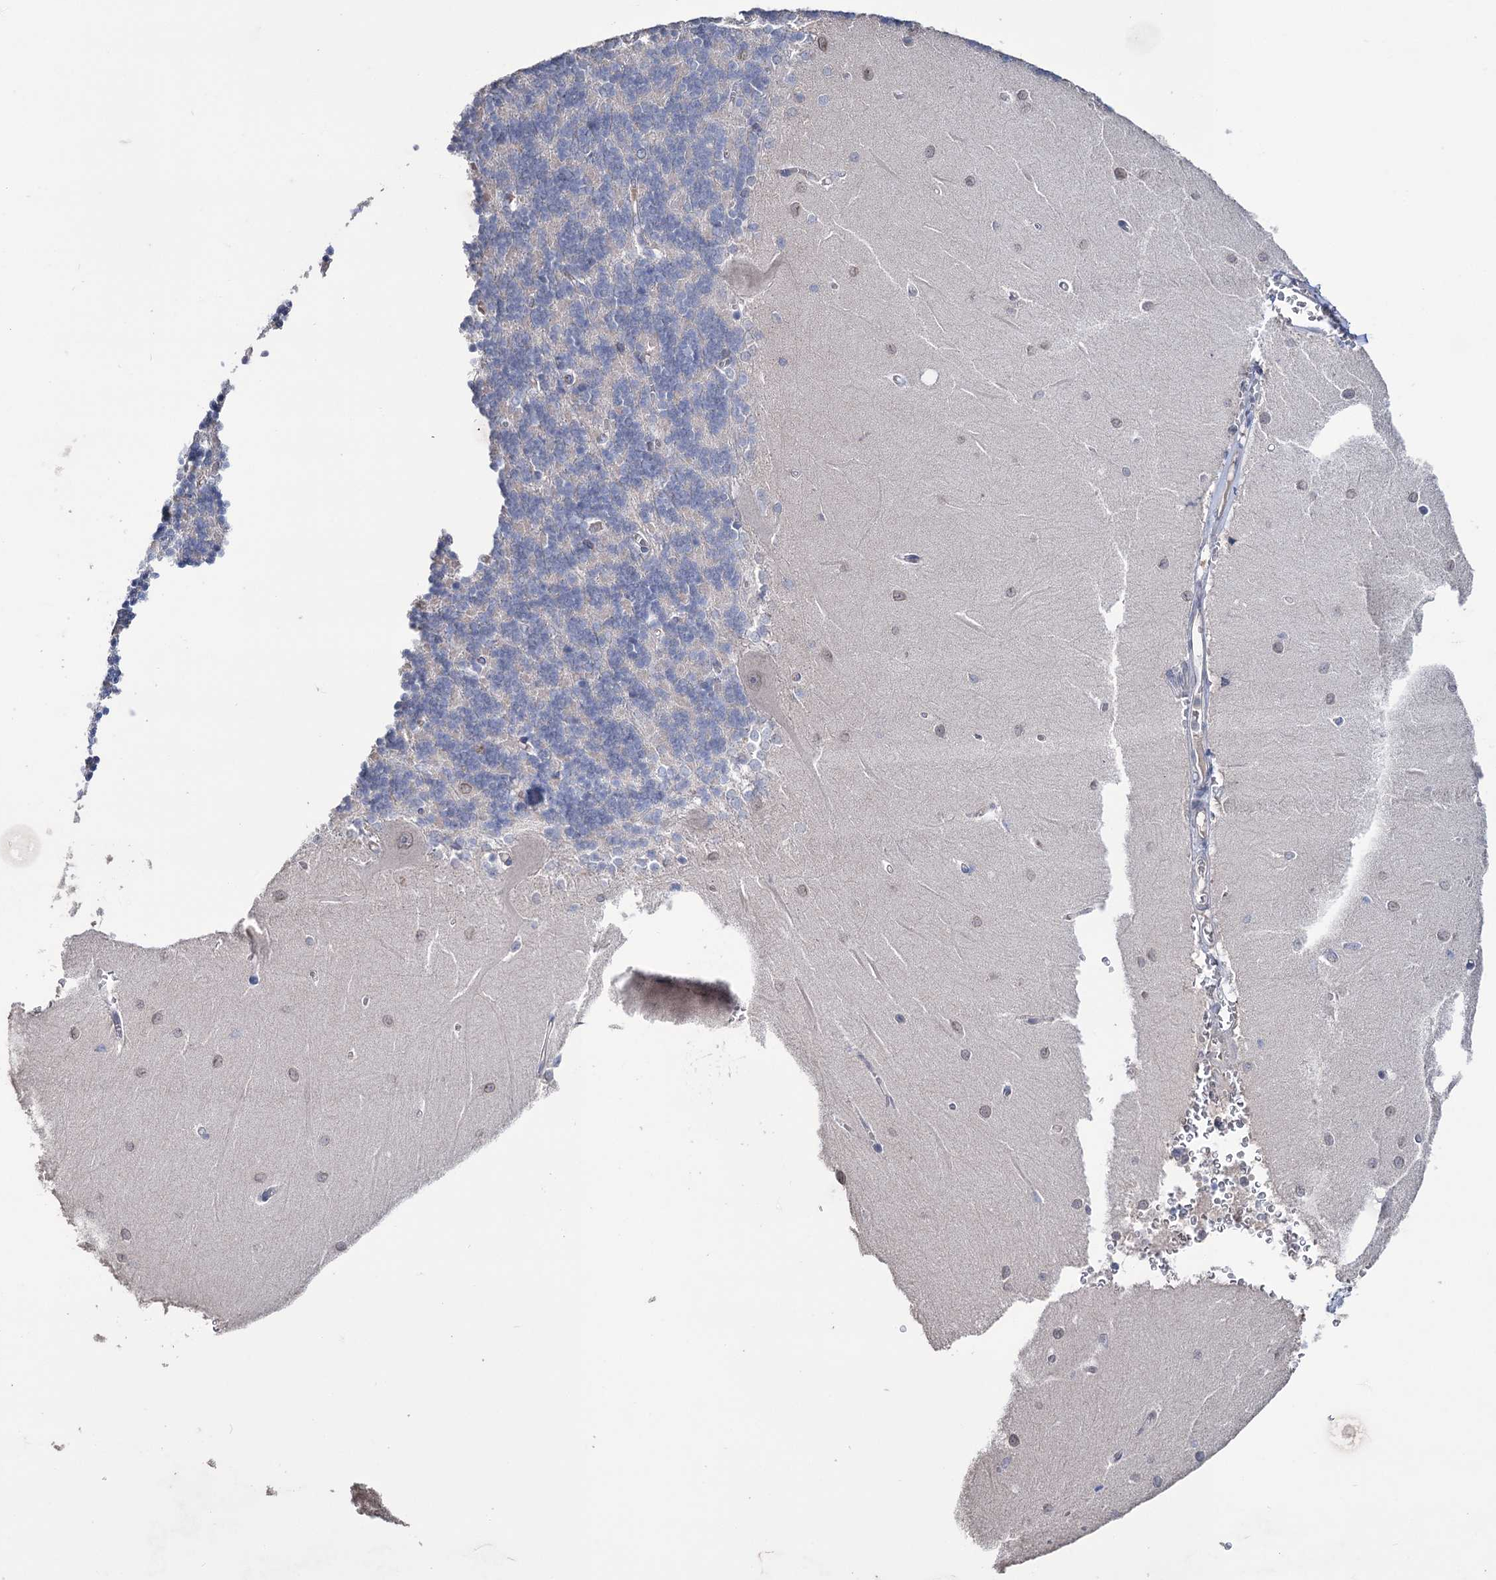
{"staining": {"intensity": "negative", "quantity": "none", "location": "none"}, "tissue": "cerebellum", "cell_type": "Cells in granular layer", "image_type": "normal", "snomed": [{"axis": "morphology", "description": "Normal tissue, NOS"}, {"axis": "topography", "description": "Cerebellum"}], "caption": "Immunohistochemistry of normal cerebellum demonstrates no expression in cells in granular layer.", "gene": "EPB41L5", "patient": {"sex": "male", "age": 37}}